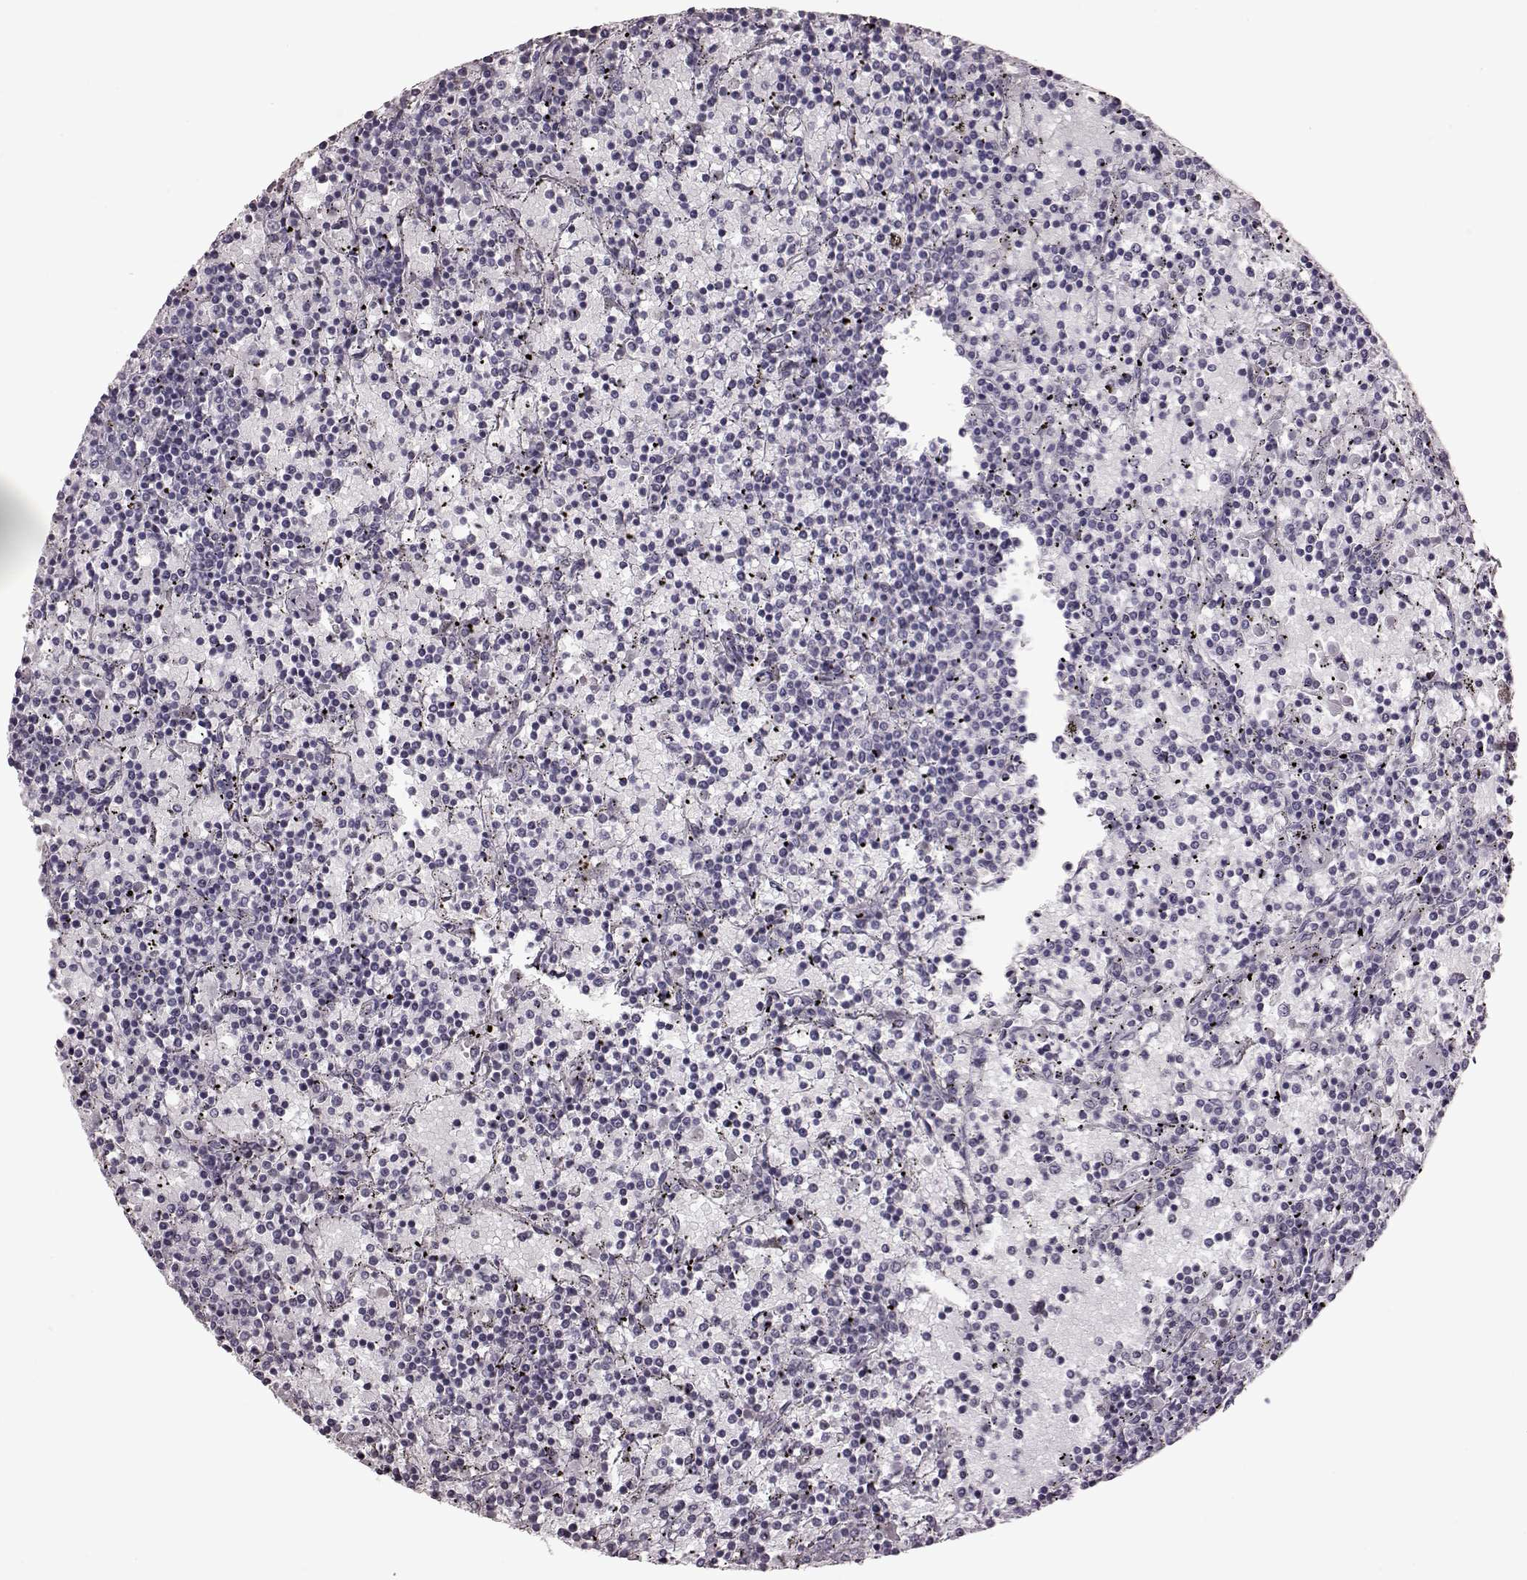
{"staining": {"intensity": "negative", "quantity": "none", "location": "none"}, "tissue": "lymphoma", "cell_type": "Tumor cells", "image_type": "cancer", "snomed": [{"axis": "morphology", "description": "Malignant lymphoma, non-Hodgkin's type, Low grade"}, {"axis": "topography", "description": "Spleen"}], "caption": "Lymphoma was stained to show a protein in brown. There is no significant expression in tumor cells.", "gene": "TSKS", "patient": {"sex": "female", "age": 77}}